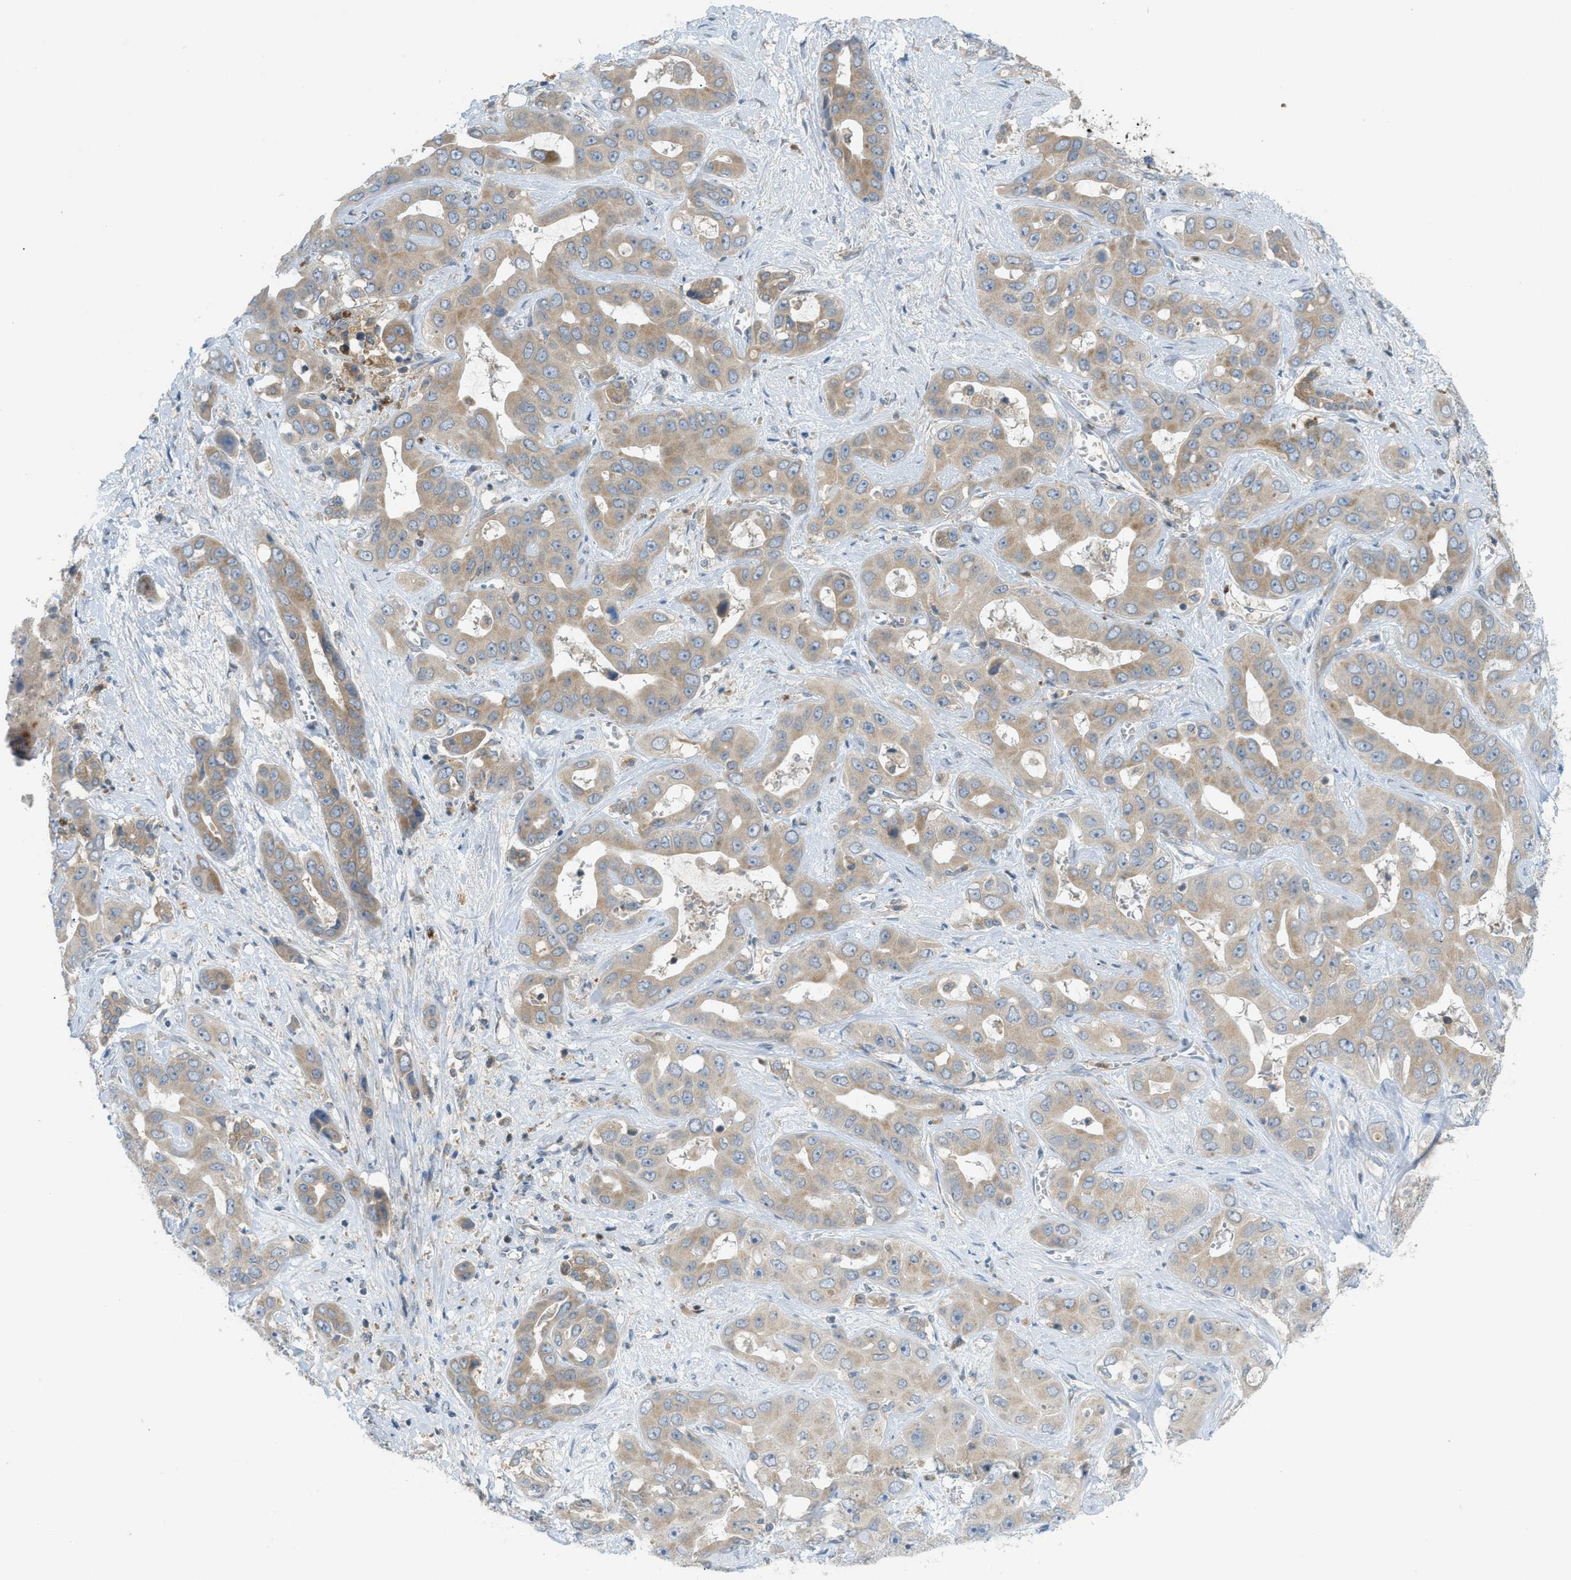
{"staining": {"intensity": "weak", "quantity": ">75%", "location": "cytoplasmic/membranous"}, "tissue": "liver cancer", "cell_type": "Tumor cells", "image_type": "cancer", "snomed": [{"axis": "morphology", "description": "Cholangiocarcinoma"}, {"axis": "topography", "description": "Liver"}], "caption": "Brown immunohistochemical staining in human liver cholangiocarcinoma displays weak cytoplasmic/membranous staining in approximately >75% of tumor cells. The staining is performed using DAB (3,3'-diaminobenzidine) brown chromogen to label protein expression. The nuclei are counter-stained blue using hematoxylin.", "gene": "DYRK1A", "patient": {"sex": "female", "age": 52}}